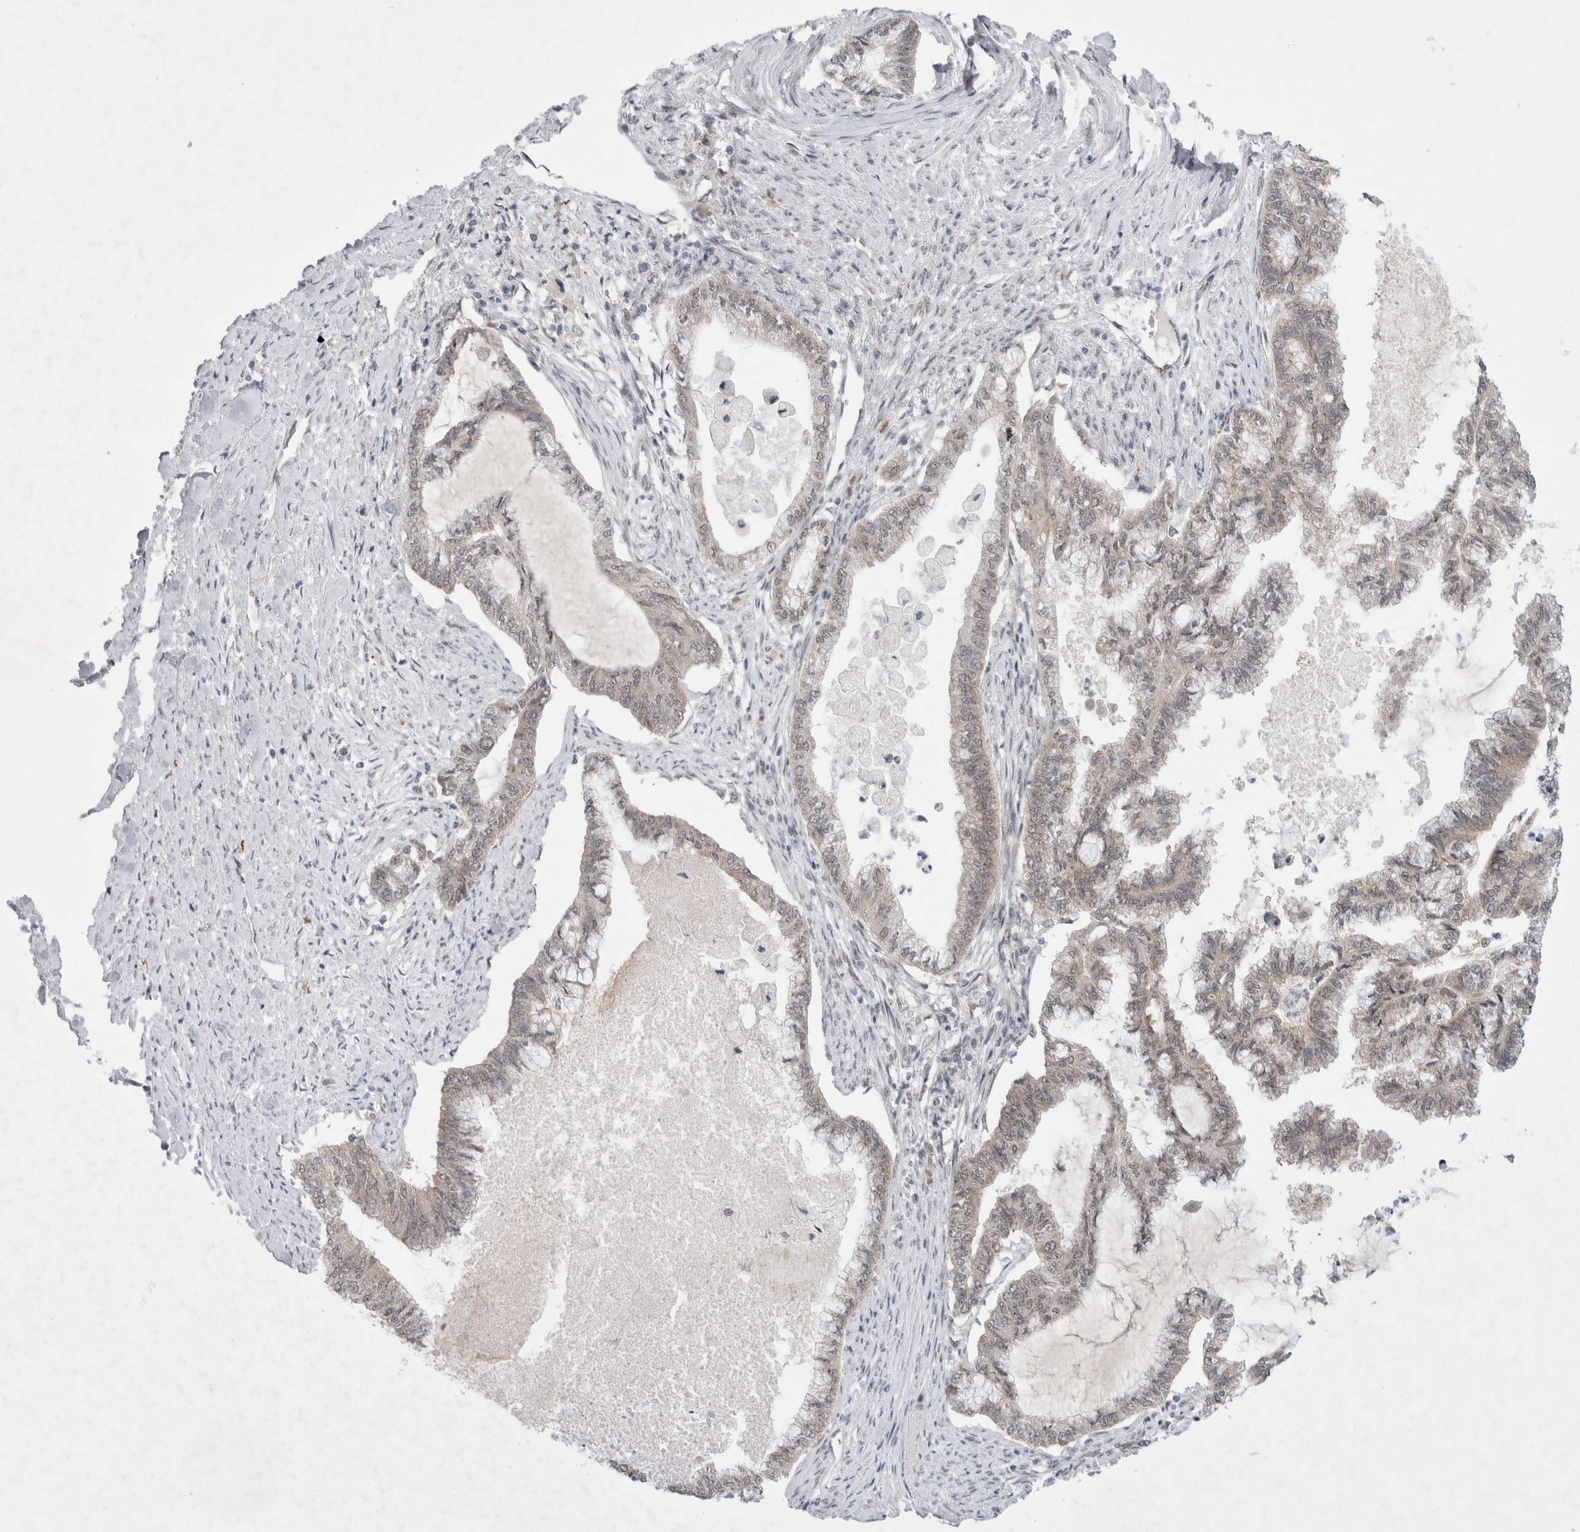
{"staining": {"intensity": "negative", "quantity": "none", "location": "none"}, "tissue": "endometrial cancer", "cell_type": "Tumor cells", "image_type": "cancer", "snomed": [{"axis": "morphology", "description": "Adenocarcinoma, NOS"}, {"axis": "topography", "description": "Endometrium"}], "caption": "A micrograph of adenocarcinoma (endometrial) stained for a protein displays no brown staining in tumor cells.", "gene": "WIPF2", "patient": {"sex": "female", "age": 86}}